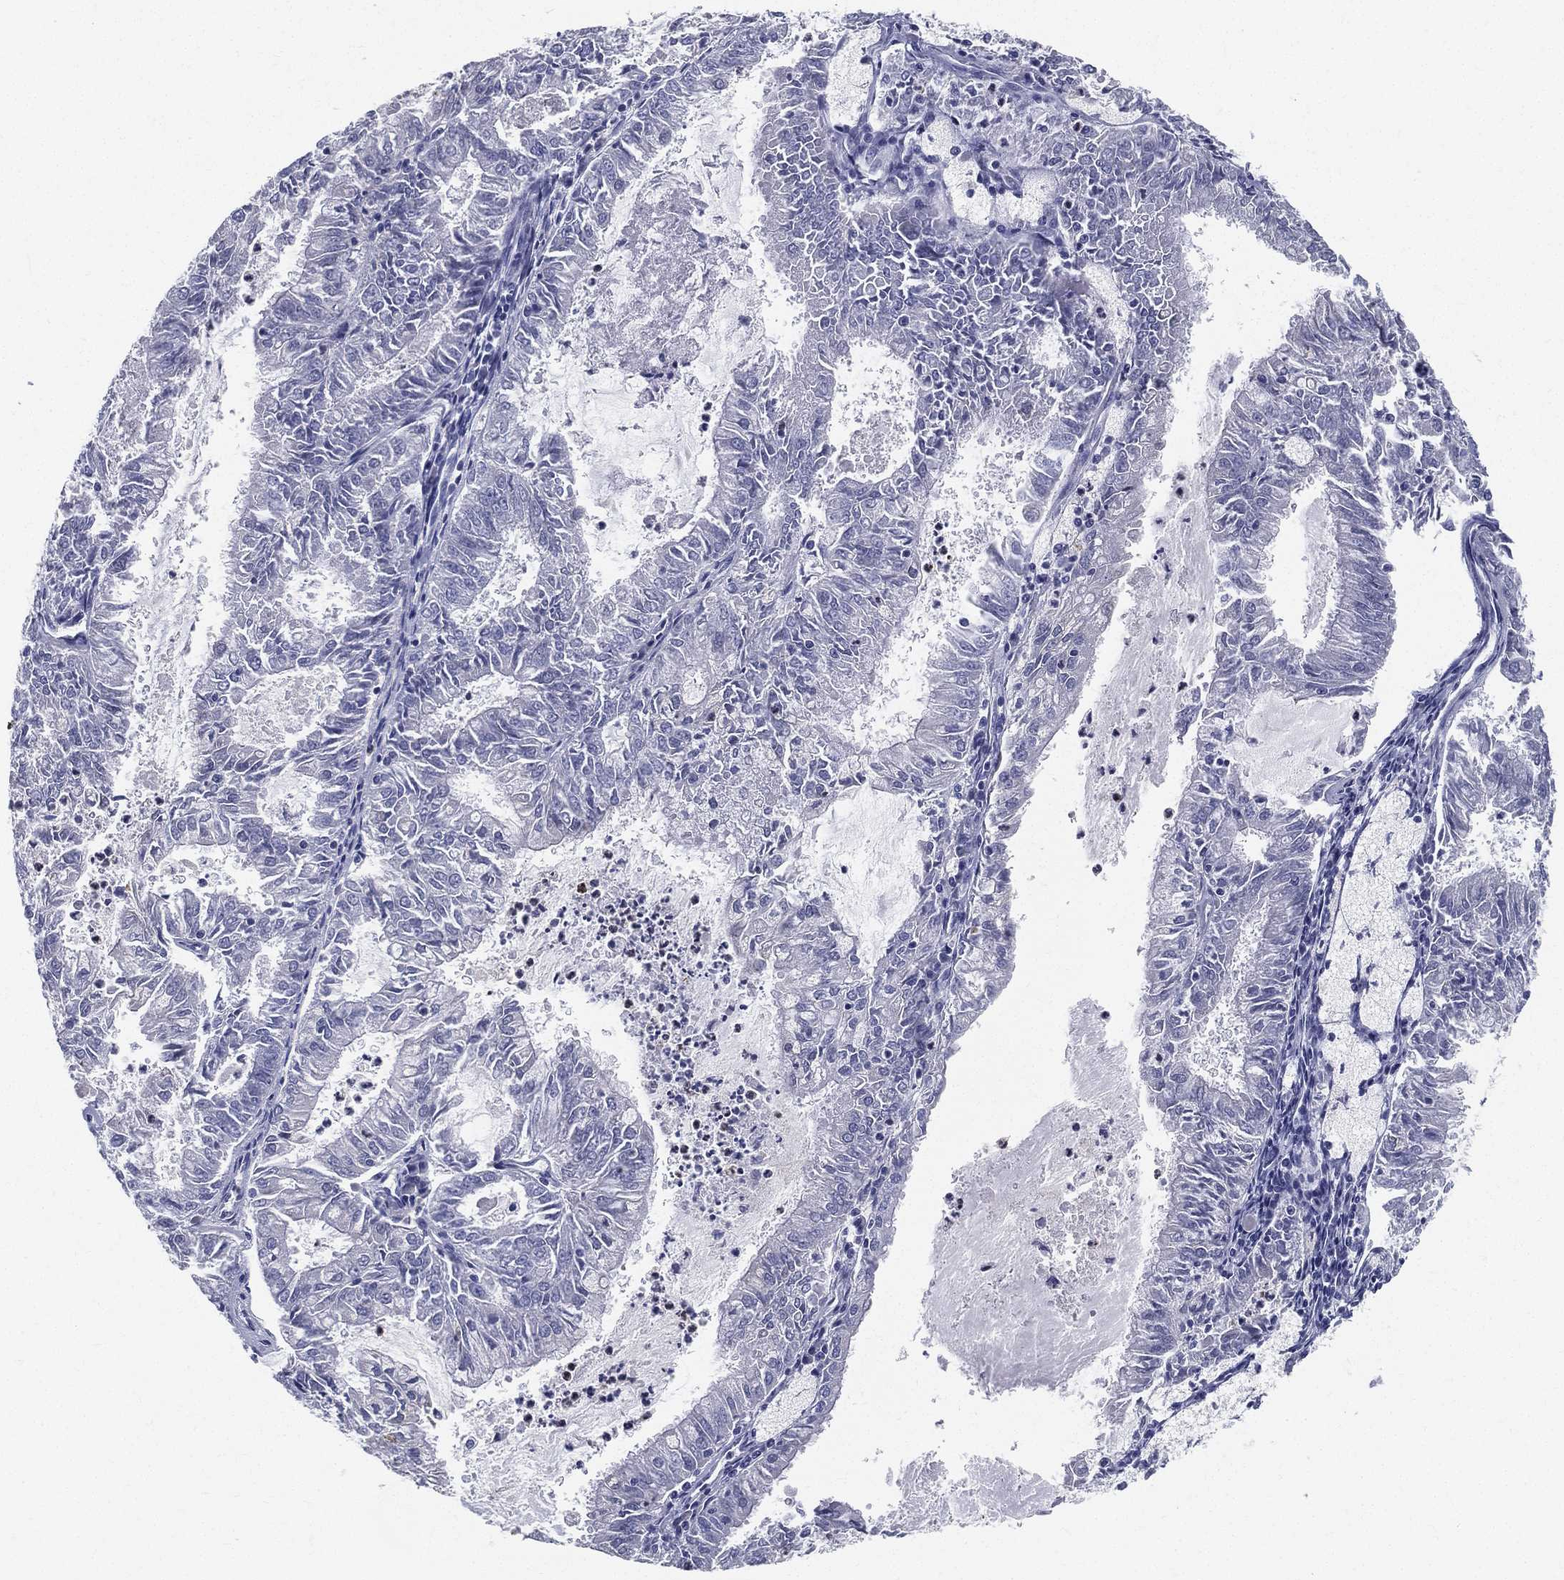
{"staining": {"intensity": "negative", "quantity": "none", "location": "none"}, "tissue": "endometrial cancer", "cell_type": "Tumor cells", "image_type": "cancer", "snomed": [{"axis": "morphology", "description": "Adenocarcinoma, NOS"}, {"axis": "topography", "description": "Endometrium"}], "caption": "An image of endometrial cancer stained for a protein reveals no brown staining in tumor cells.", "gene": "STS", "patient": {"sex": "female", "age": 57}}